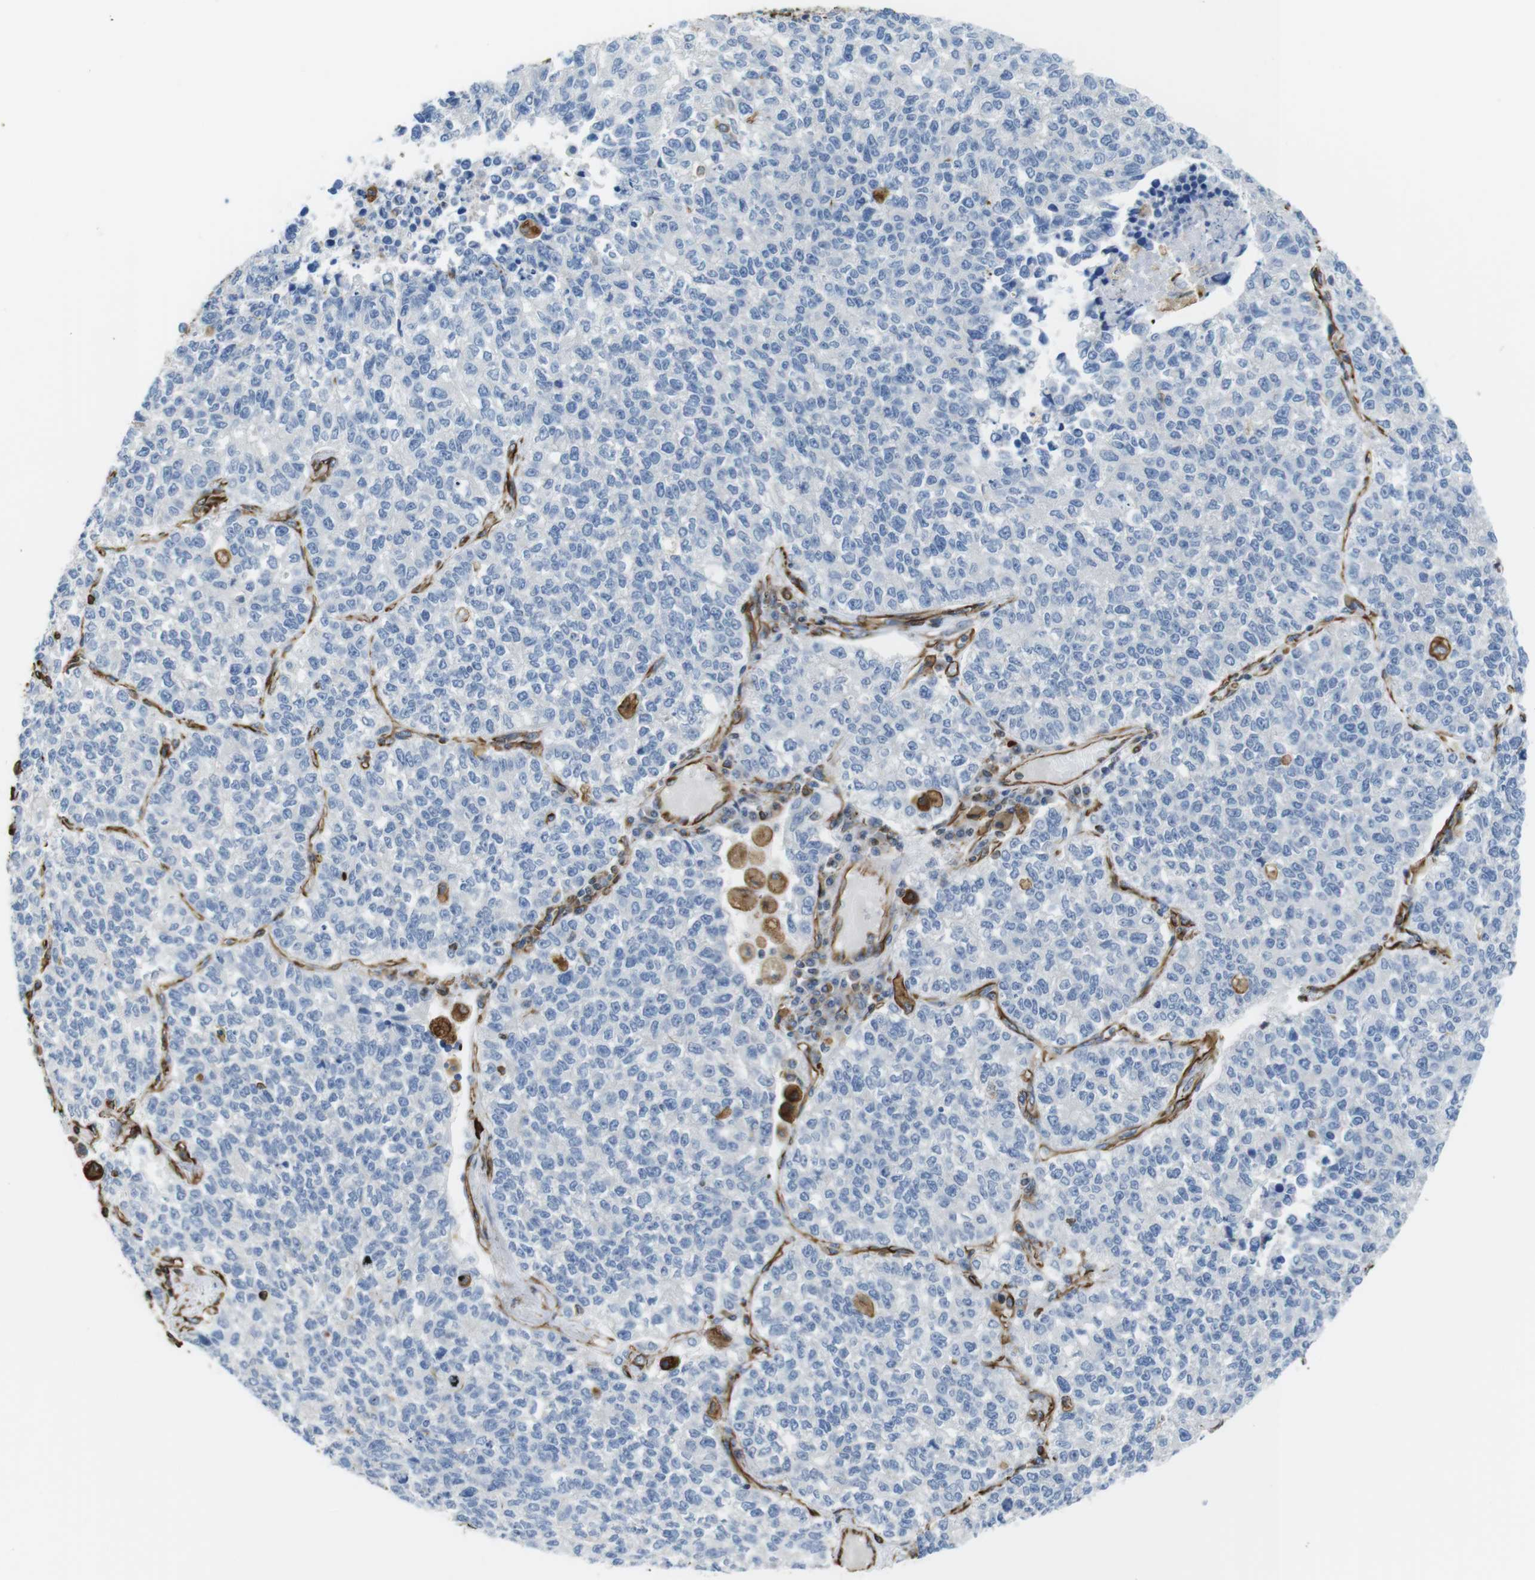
{"staining": {"intensity": "negative", "quantity": "none", "location": "none"}, "tissue": "lung cancer", "cell_type": "Tumor cells", "image_type": "cancer", "snomed": [{"axis": "morphology", "description": "Adenocarcinoma, NOS"}, {"axis": "topography", "description": "Lung"}], "caption": "IHC micrograph of adenocarcinoma (lung) stained for a protein (brown), which displays no staining in tumor cells. (Stains: DAB immunohistochemistry with hematoxylin counter stain, Microscopy: brightfield microscopy at high magnification).", "gene": "RALGPS1", "patient": {"sex": "male", "age": 49}}